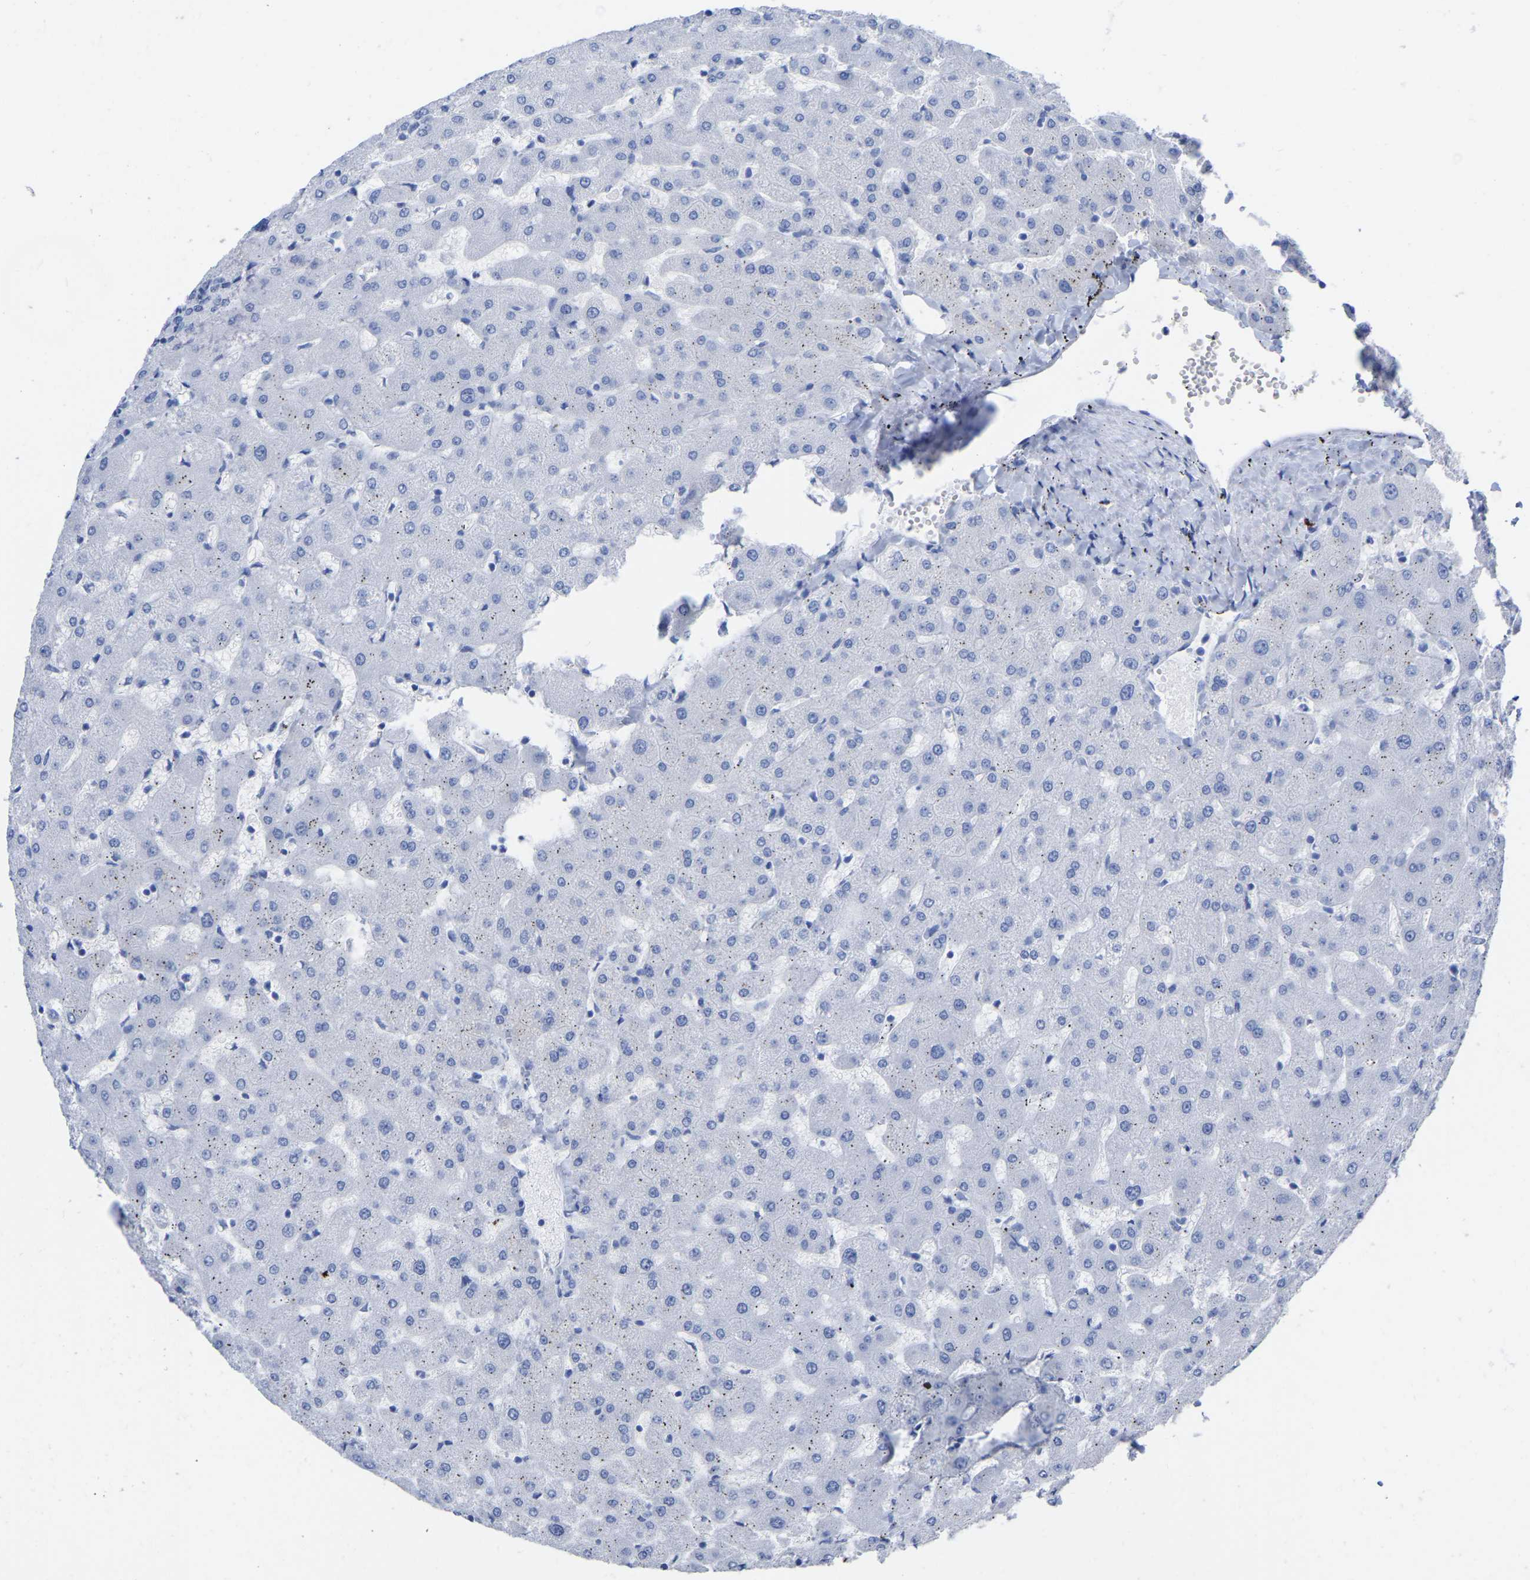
{"staining": {"intensity": "negative", "quantity": "none", "location": "none"}, "tissue": "liver", "cell_type": "Cholangiocytes", "image_type": "normal", "snomed": [{"axis": "morphology", "description": "Normal tissue, NOS"}, {"axis": "topography", "description": "Liver"}], "caption": "A high-resolution image shows immunohistochemistry (IHC) staining of normal liver, which demonstrates no significant expression in cholangiocytes.", "gene": "HAPLN1", "patient": {"sex": "female", "age": 63}}